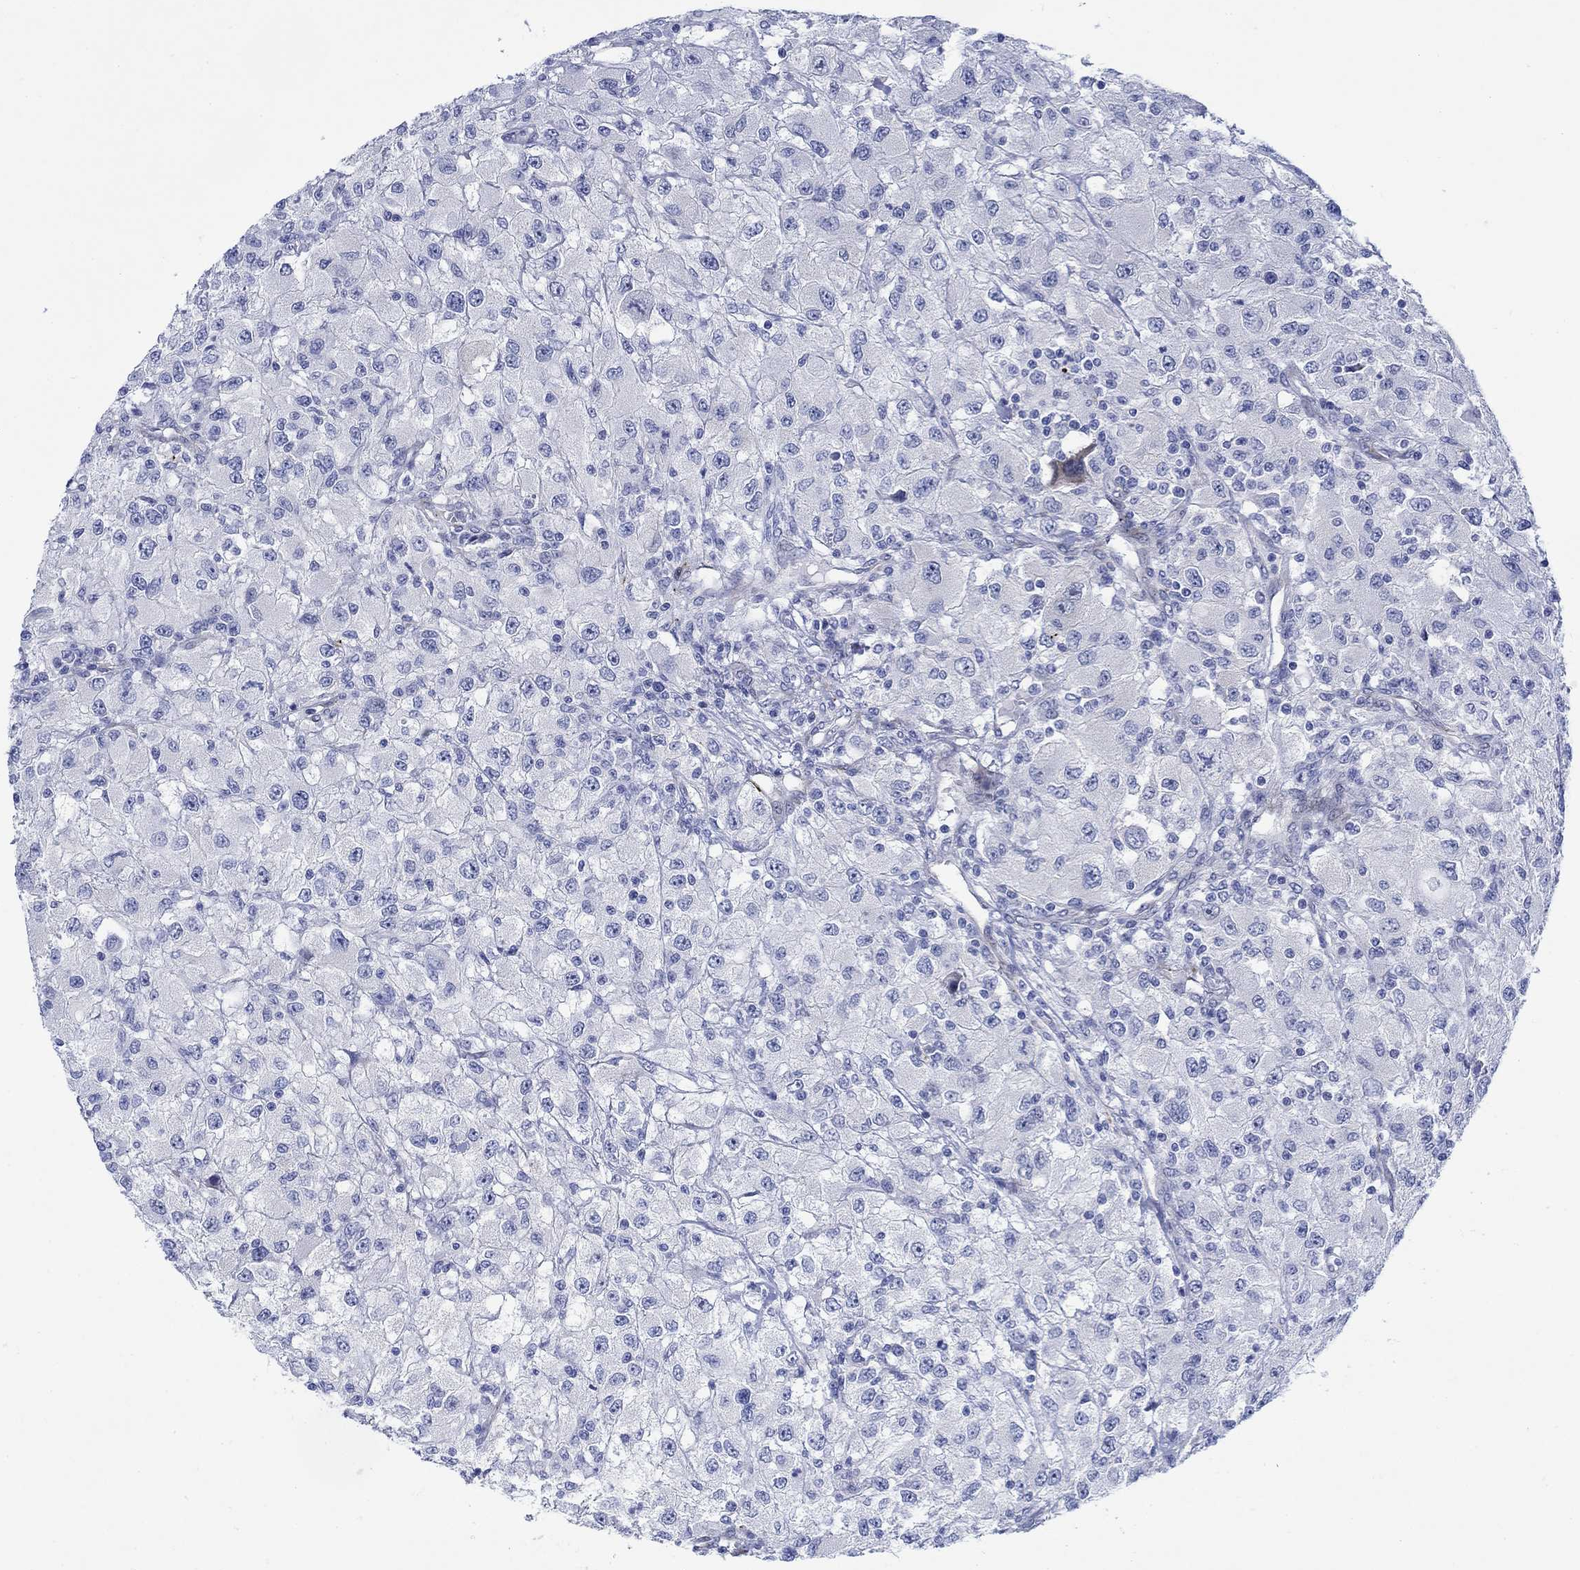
{"staining": {"intensity": "negative", "quantity": "none", "location": "none"}, "tissue": "renal cancer", "cell_type": "Tumor cells", "image_type": "cancer", "snomed": [{"axis": "morphology", "description": "Adenocarcinoma, NOS"}, {"axis": "topography", "description": "Kidney"}], "caption": "Immunohistochemical staining of renal cancer (adenocarcinoma) reveals no significant staining in tumor cells.", "gene": "KSR2", "patient": {"sex": "female", "age": 67}}